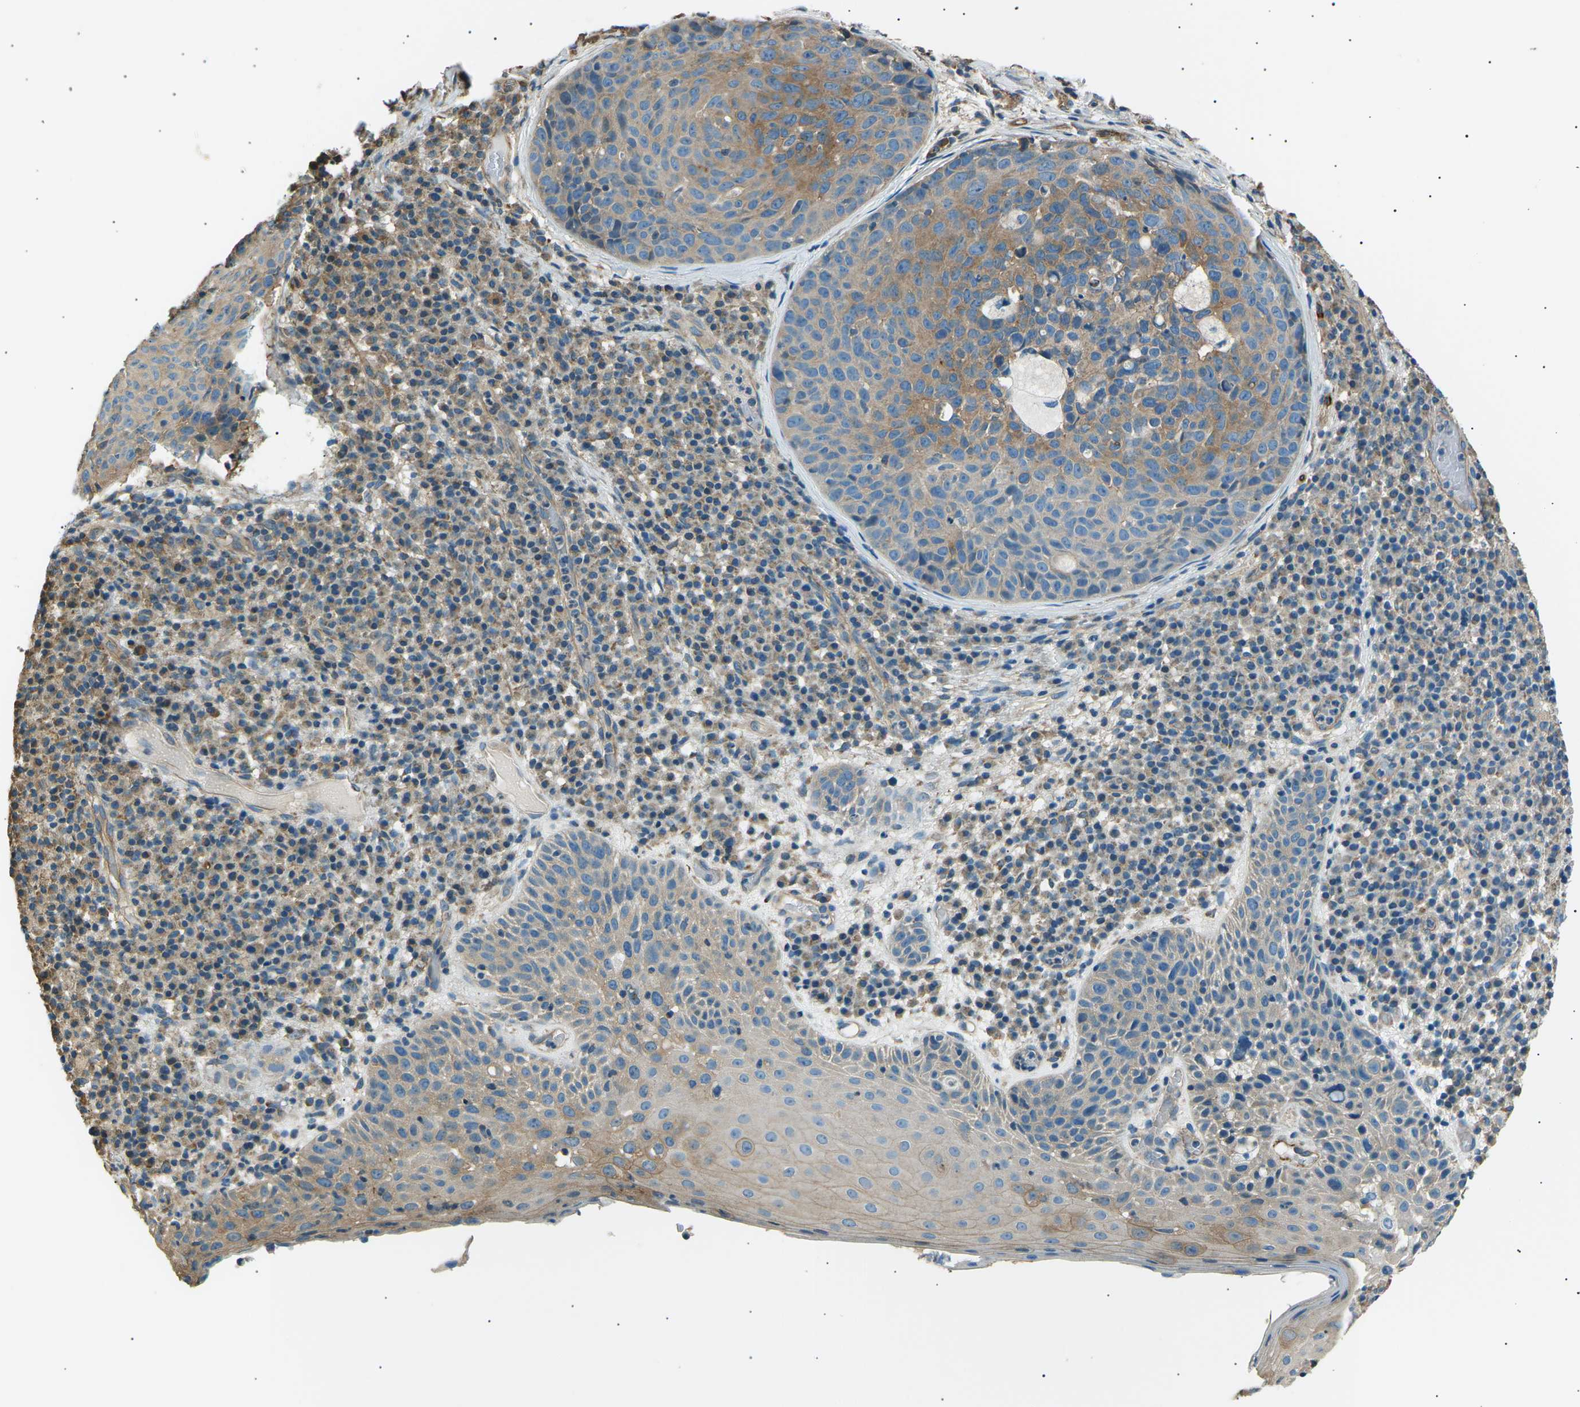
{"staining": {"intensity": "moderate", "quantity": ">75%", "location": "cytoplasmic/membranous"}, "tissue": "skin cancer", "cell_type": "Tumor cells", "image_type": "cancer", "snomed": [{"axis": "morphology", "description": "Squamous cell carcinoma in situ, NOS"}, {"axis": "morphology", "description": "Squamous cell carcinoma, NOS"}, {"axis": "topography", "description": "Skin"}], "caption": "The immunohistochemical stain highlights moderate cytoplasmic/membranous staining in tumor cells of skin squamous cell carcinoma in situ tissue. The staining was performed using DAB (3,3'-diaminobenzidine), with brown indicating positive protein expression. Nuclei are stained blue with hematoxylin.", "gene": "SLK", "patient": {"sex": "male", "age": 93}}